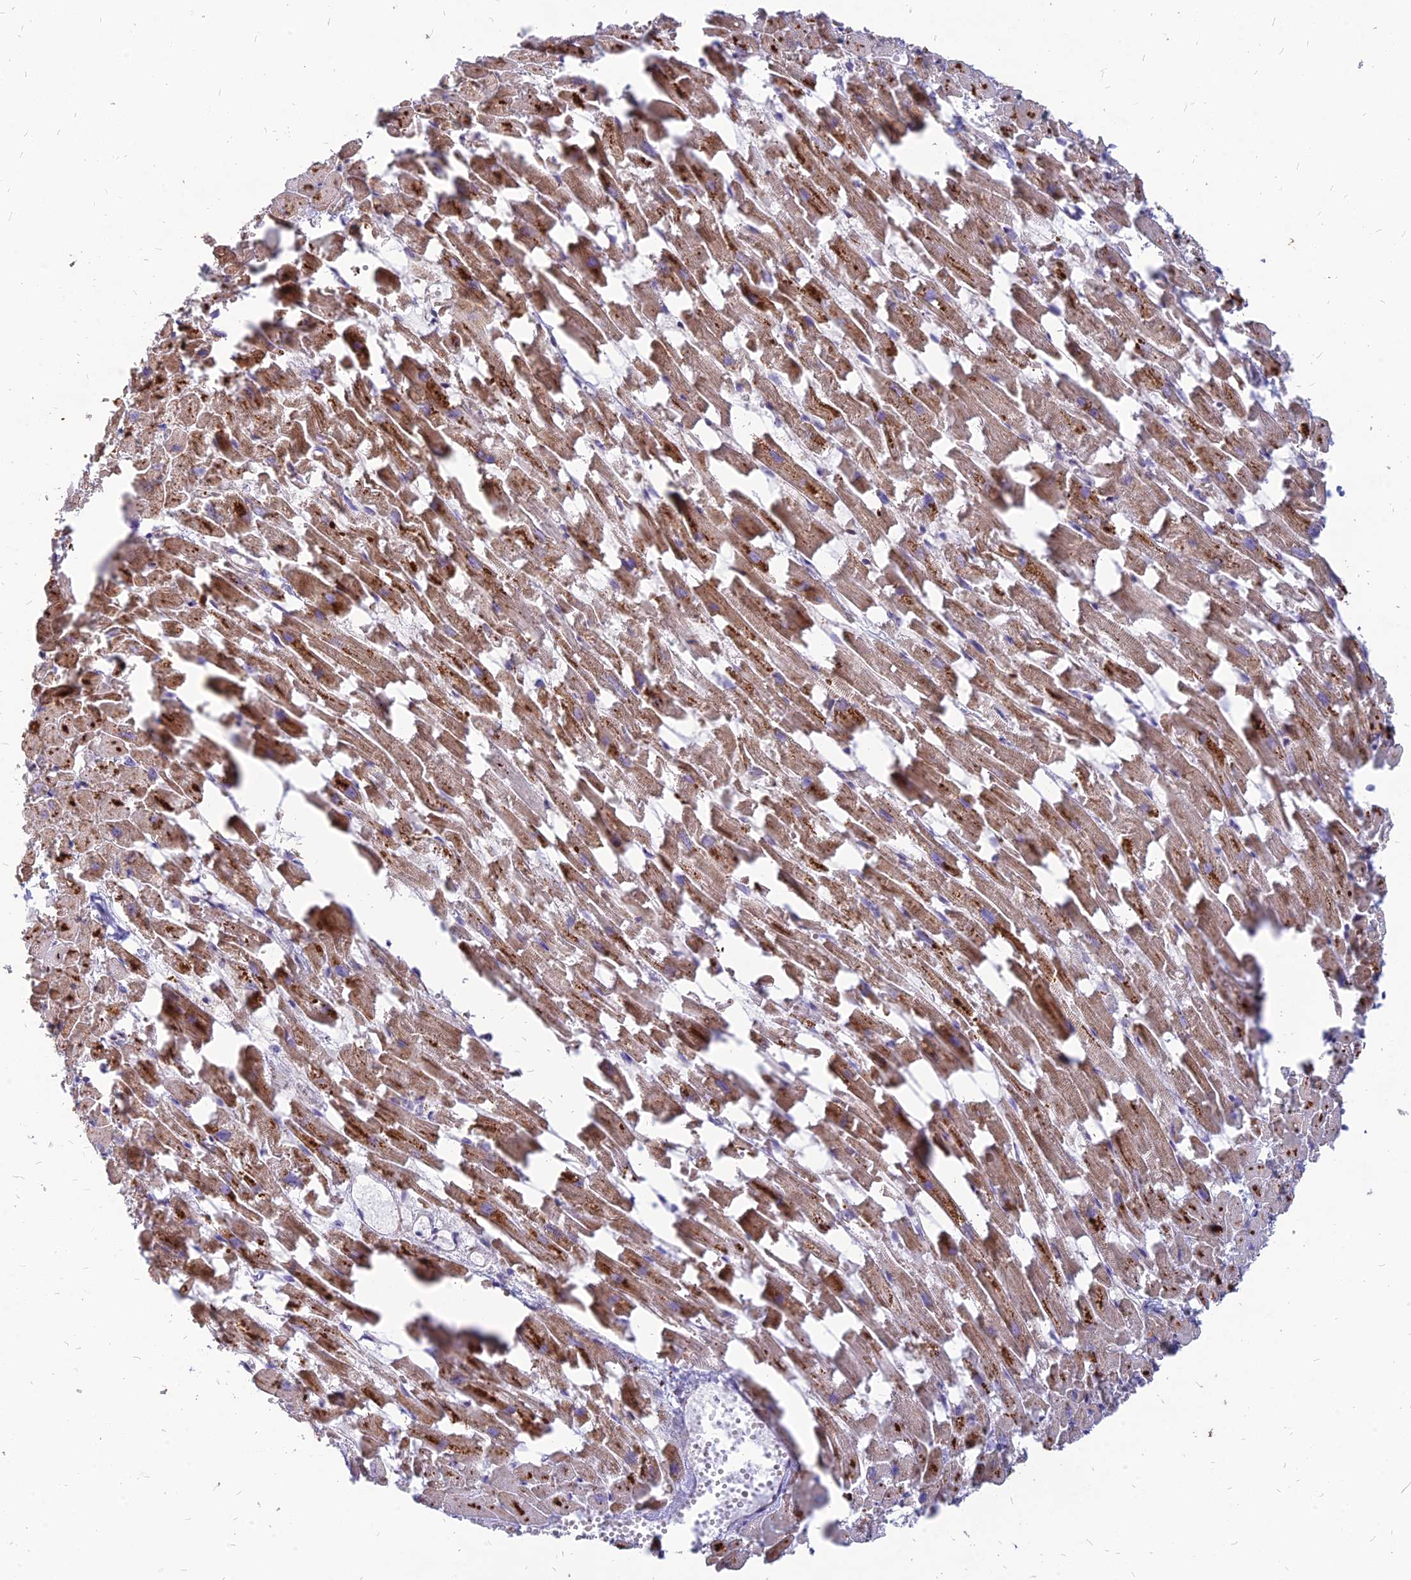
{"staining": {"intensity": "moderate", "quantity": ">75%", "location": "cytoplasmic/membranous"}, "tissue": "heart muscle", "cell_type": "Cardiomyocytes", "image_type": "normal", "snomed": [{"axis": "morphology", "description": "Normal tissue, NOS"}, {"axis": "topography", "description": "Heart"}], "caption": "The immunohistochemical stain shows moderate cytoplasmic/membranous expression in cardiomyocytes of unremarkable heart muscle.", "gene": "ST3GAL6", "patient": {"sex": "female", "age": 64}}